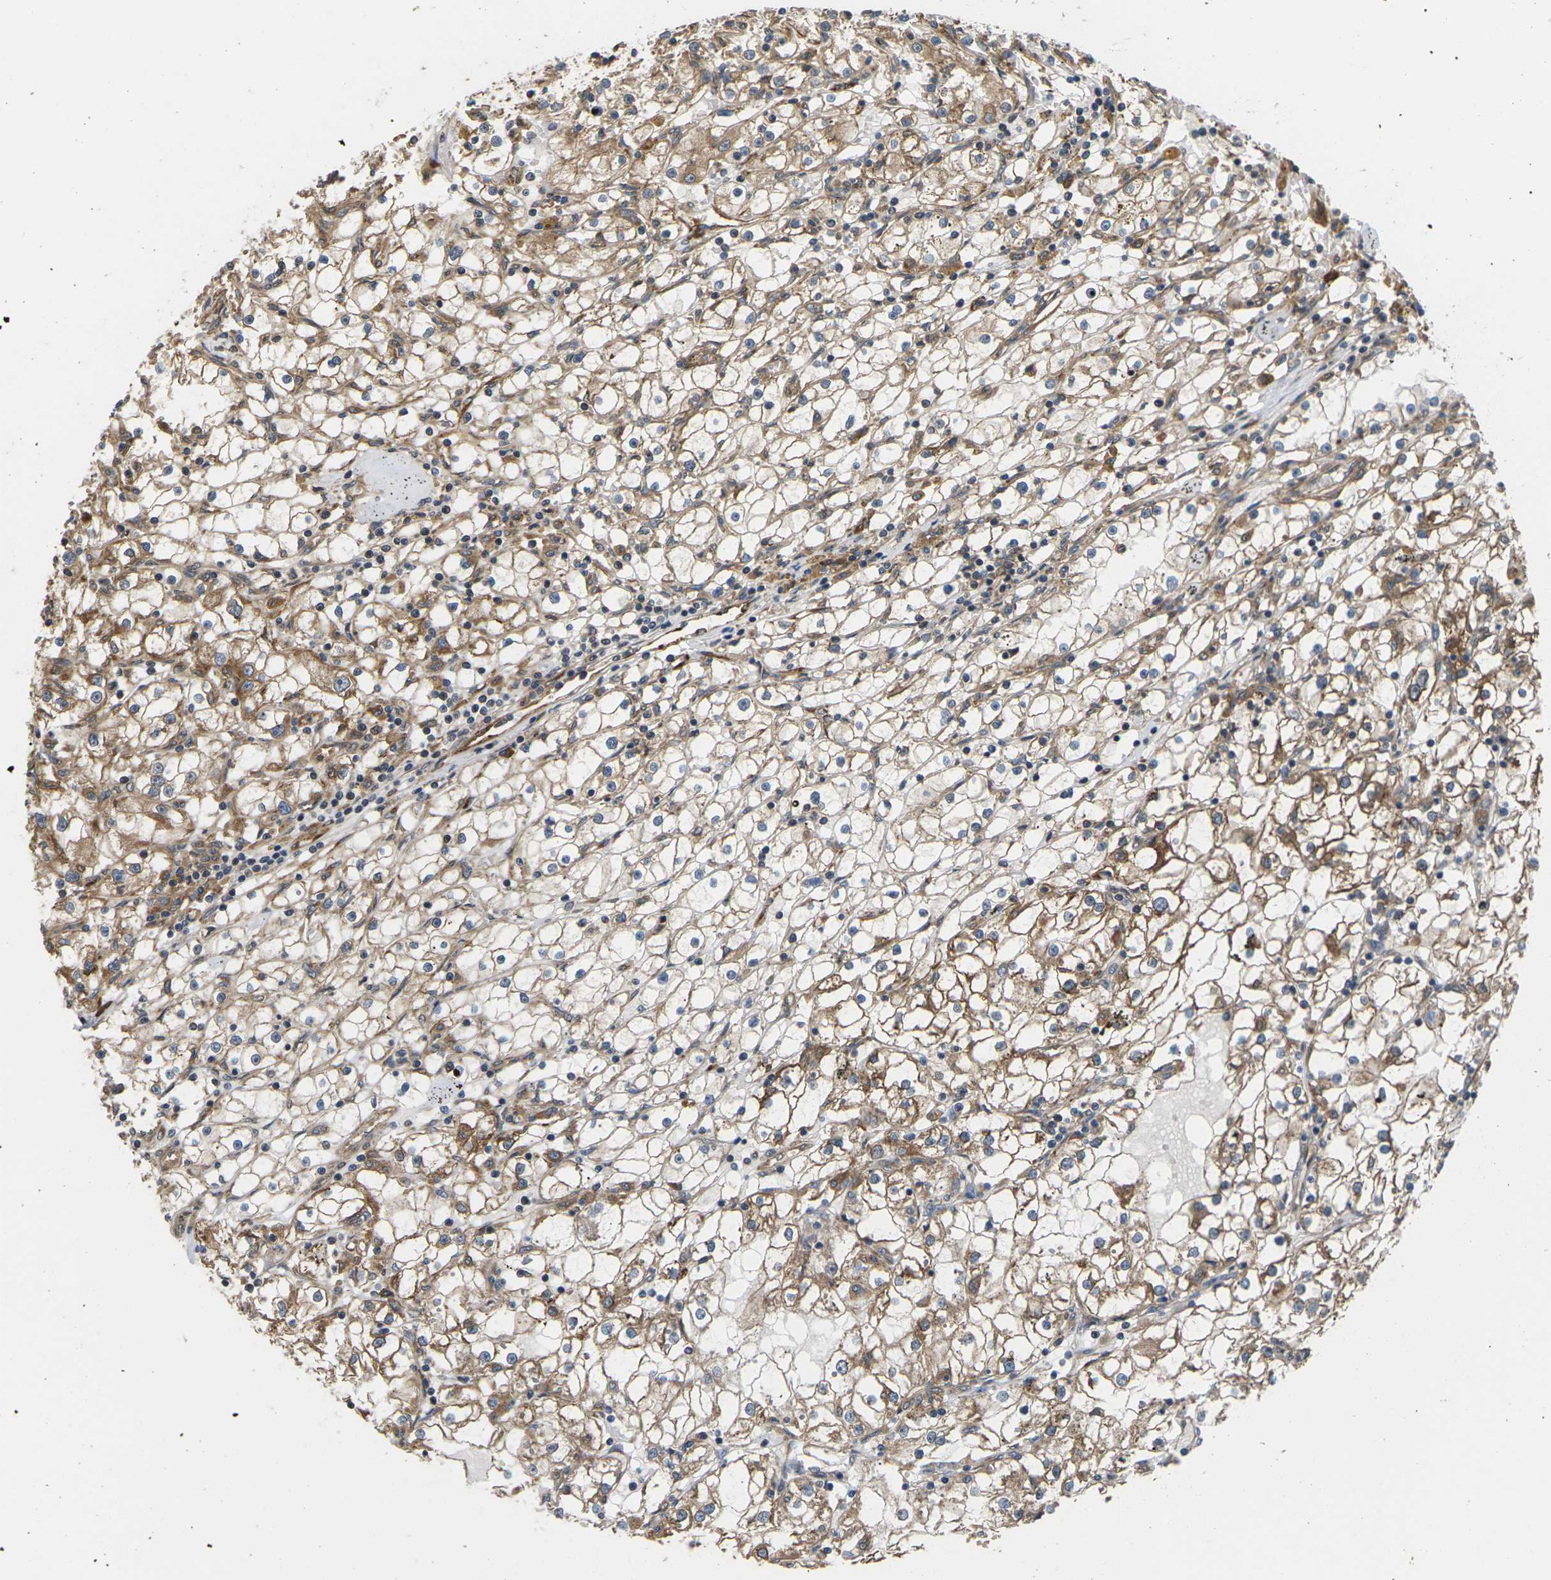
{"staining": {"intensity": "moderate", "quantity": ">75%", "location": "cytoplasmic/membranous"}, "tissue": "renal cancer", "cell_type": "Tumor cells", "image_type": "cancer", "snomed": [{"axis": "morphology", "description": "Adenocarcinoma, NOS"}, {"axis": "topography", "description": "Kidney"}], "caption": "A medium amount of moderate cytoplasmic/membranous positivity is identified in approximately >75% of tumor cells in renal adenocarcinoma tissue. (DAB (3,3'-diaminobenzidine) IHC with brightfield microscopy, high magnification).", "gene": "NRAS", "patient": {"sex": "male", "age": 56}}